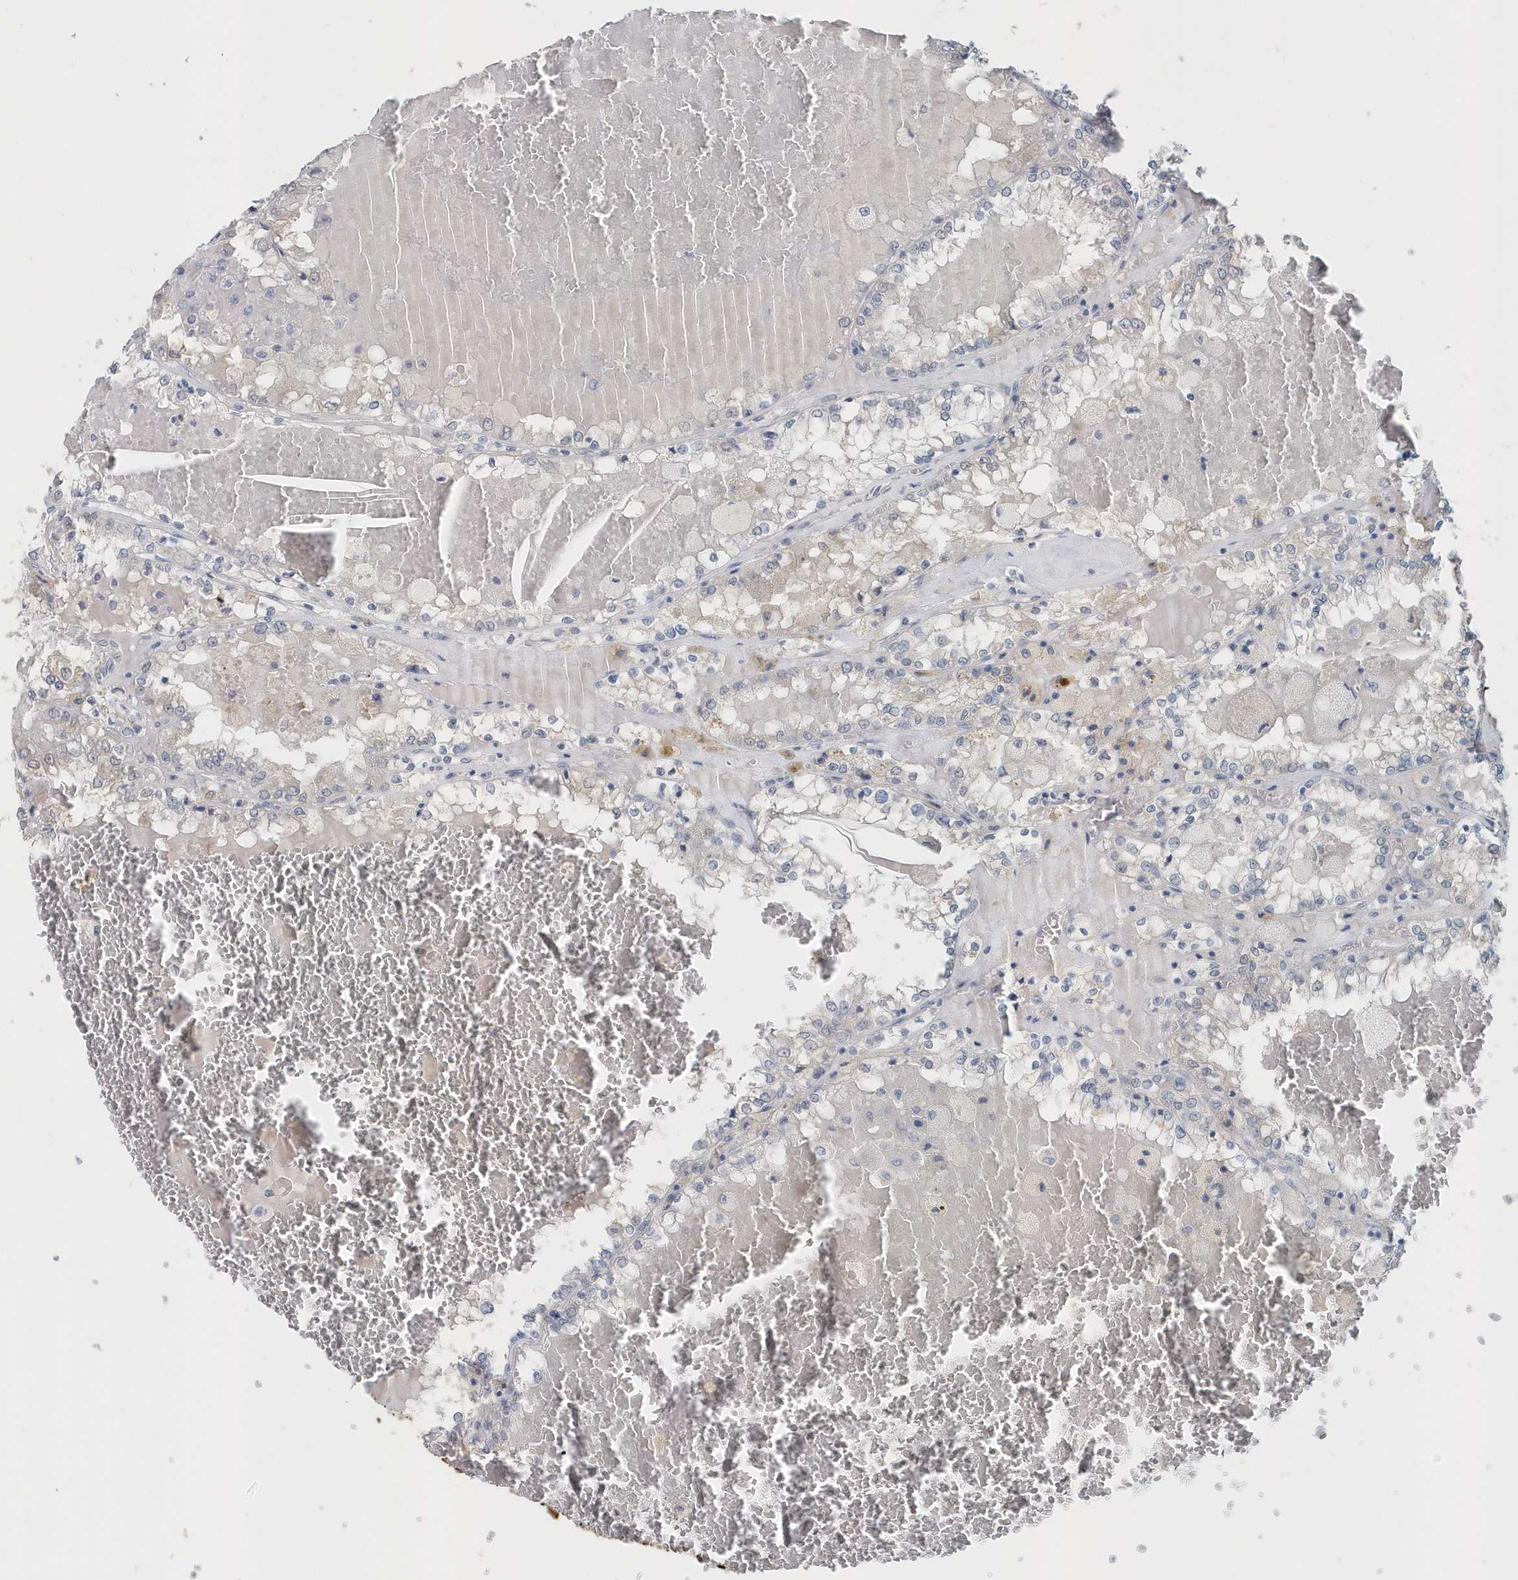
{"staining": {"intensity": "negative", "quantity": "none", "location": "none"}, "tissue": "renal cancer", "cell_type": "Tumor cells", "image_type": "cancer", "snomed": [{"axis": "morphology", "description": "Adenocarcinoma, NOS"}, {"axis": "topography", "description": "Kidney"}], "caption": "Protein analysis of adenocarcinoma (renal) reveals no significant positivity in tumor cells.", "gene": "PFN2", "patient": {"sex": "female", "age": 56}}